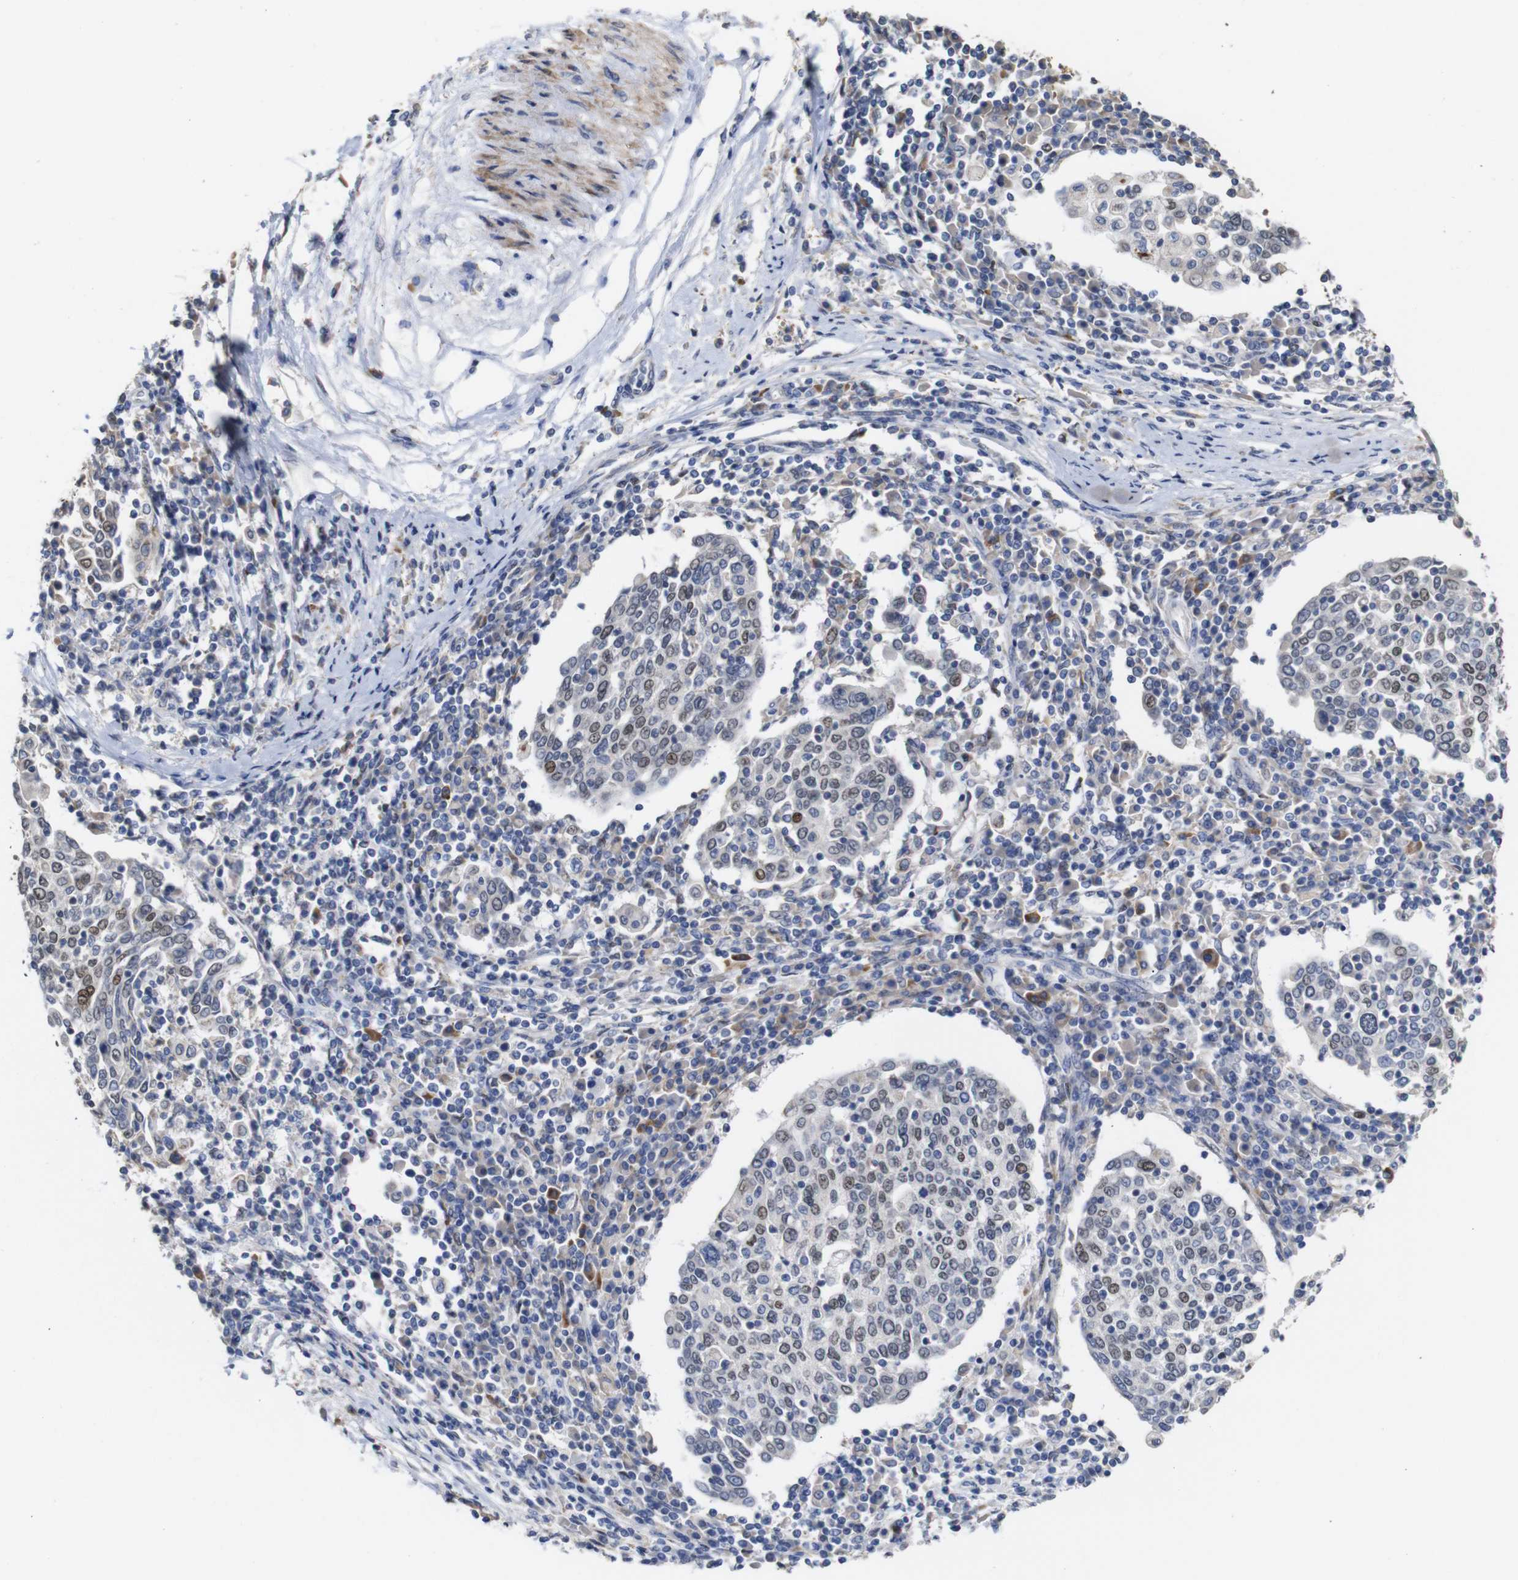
{"staining": {"intensity": "weak", "quantity": "25%-75%", "location": "nuclear"}, "tissue": "cervical cancer", "cell_type": "Tumor cells", "image_type": "cancer", "snomed": [{"axis": "morphology", "description": "Squamous cell carcinoma, NOS"}, {"axis": "topography", "description": "Cervix"}], "caption": "Cervical cancer was stained to show a protein in brown. There is low levels of weak nuclear staining in approximately 25%-75% of tumor cells.", "gene": "TCEAL9", "patient": {"sex": "female", "age": 40}}